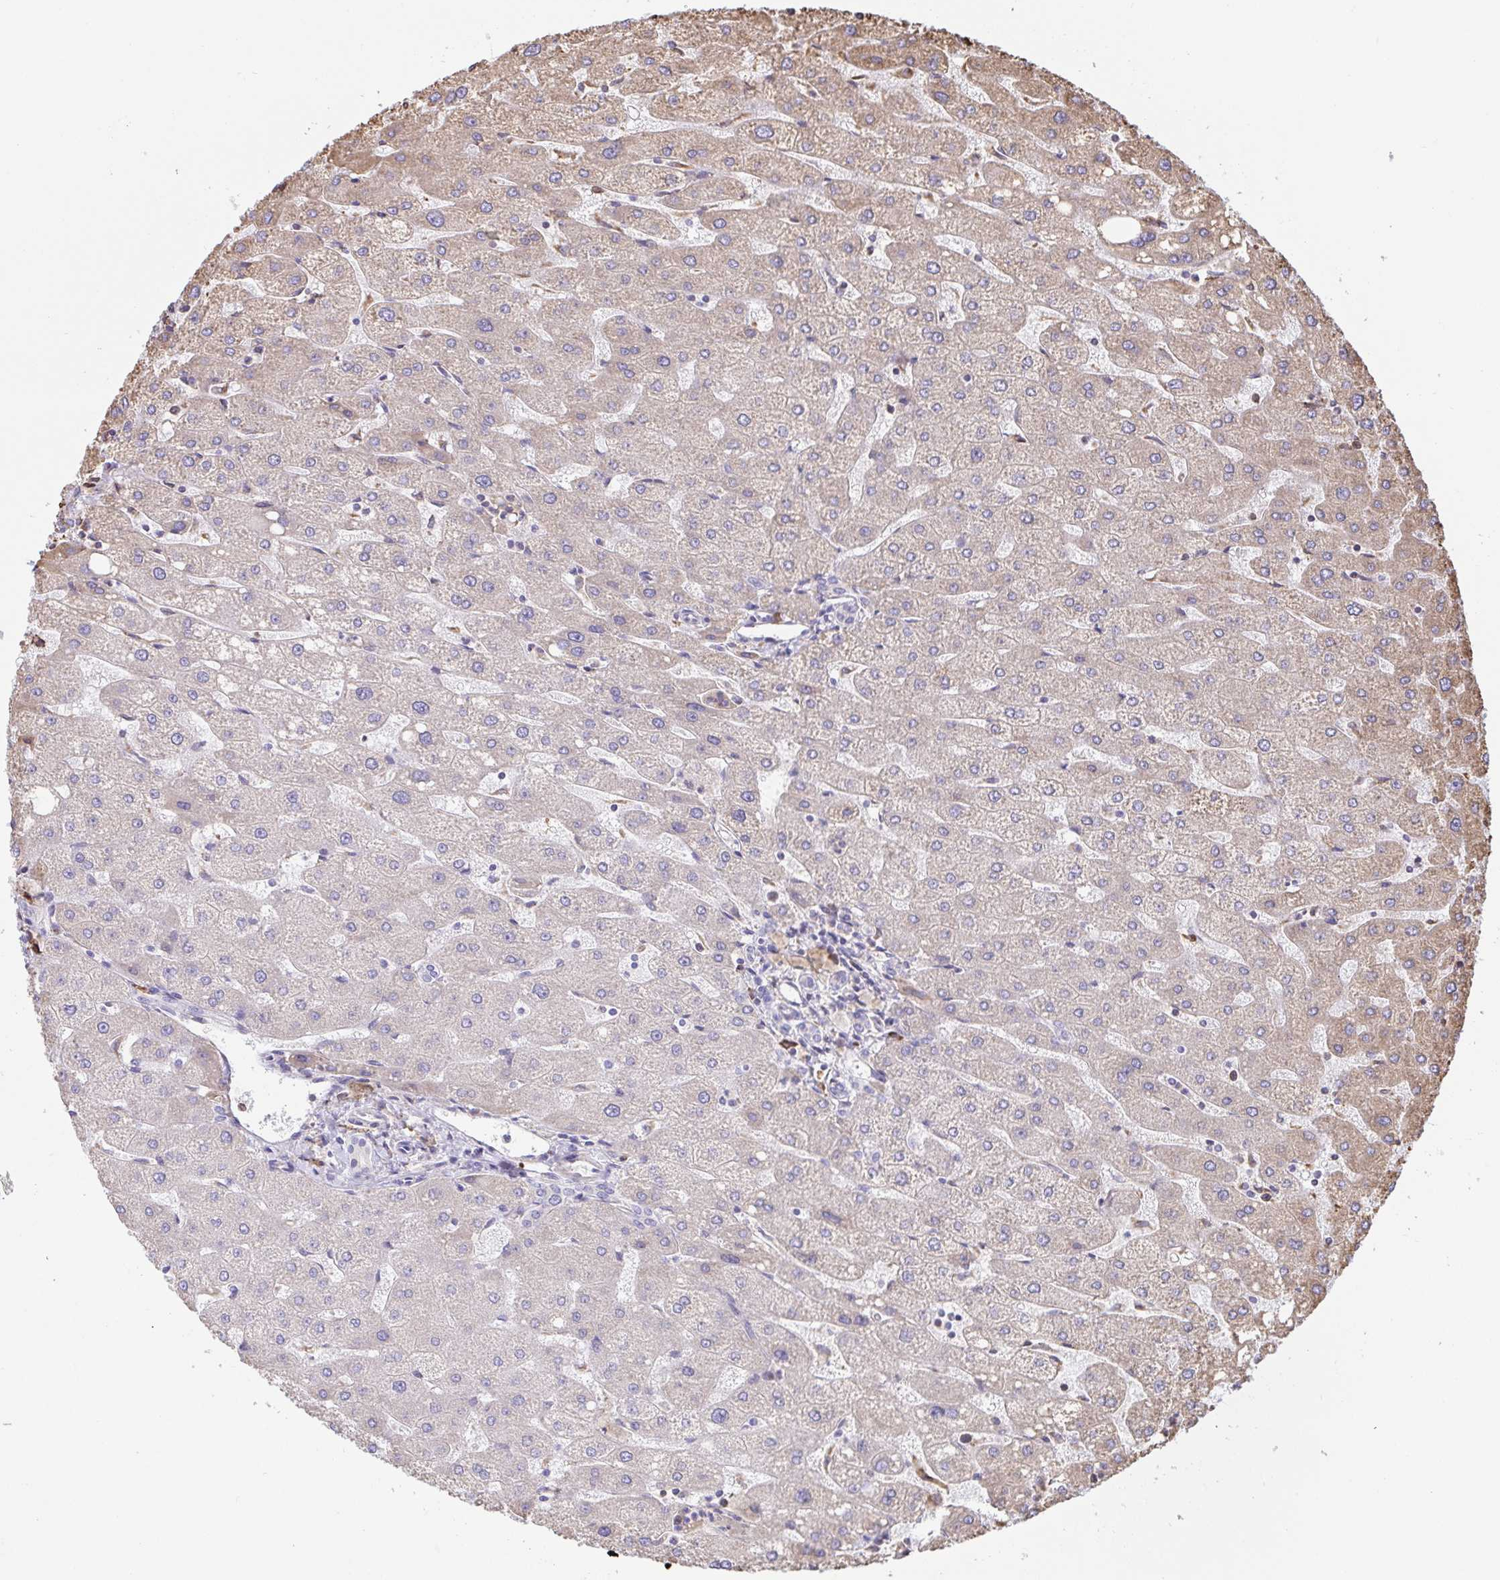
{"staining": {"intensity": "negative", "quantity": "none", "location": "none"}, "tissue": "liver", "cell_type": "Cholangiocytes", "image_type": "normal", "snomed": [{"axis": "morphology", "description": "Normal tissue, NOS"}, {"axis": "topography", "description": "Liver"}], "caption": "Immunohistochemistry (IHC) of unremarkable liver exhibits no expression in cholangiocytes.", "gene": "CLGN", "patient": {"sex": "male", "age": 67}}